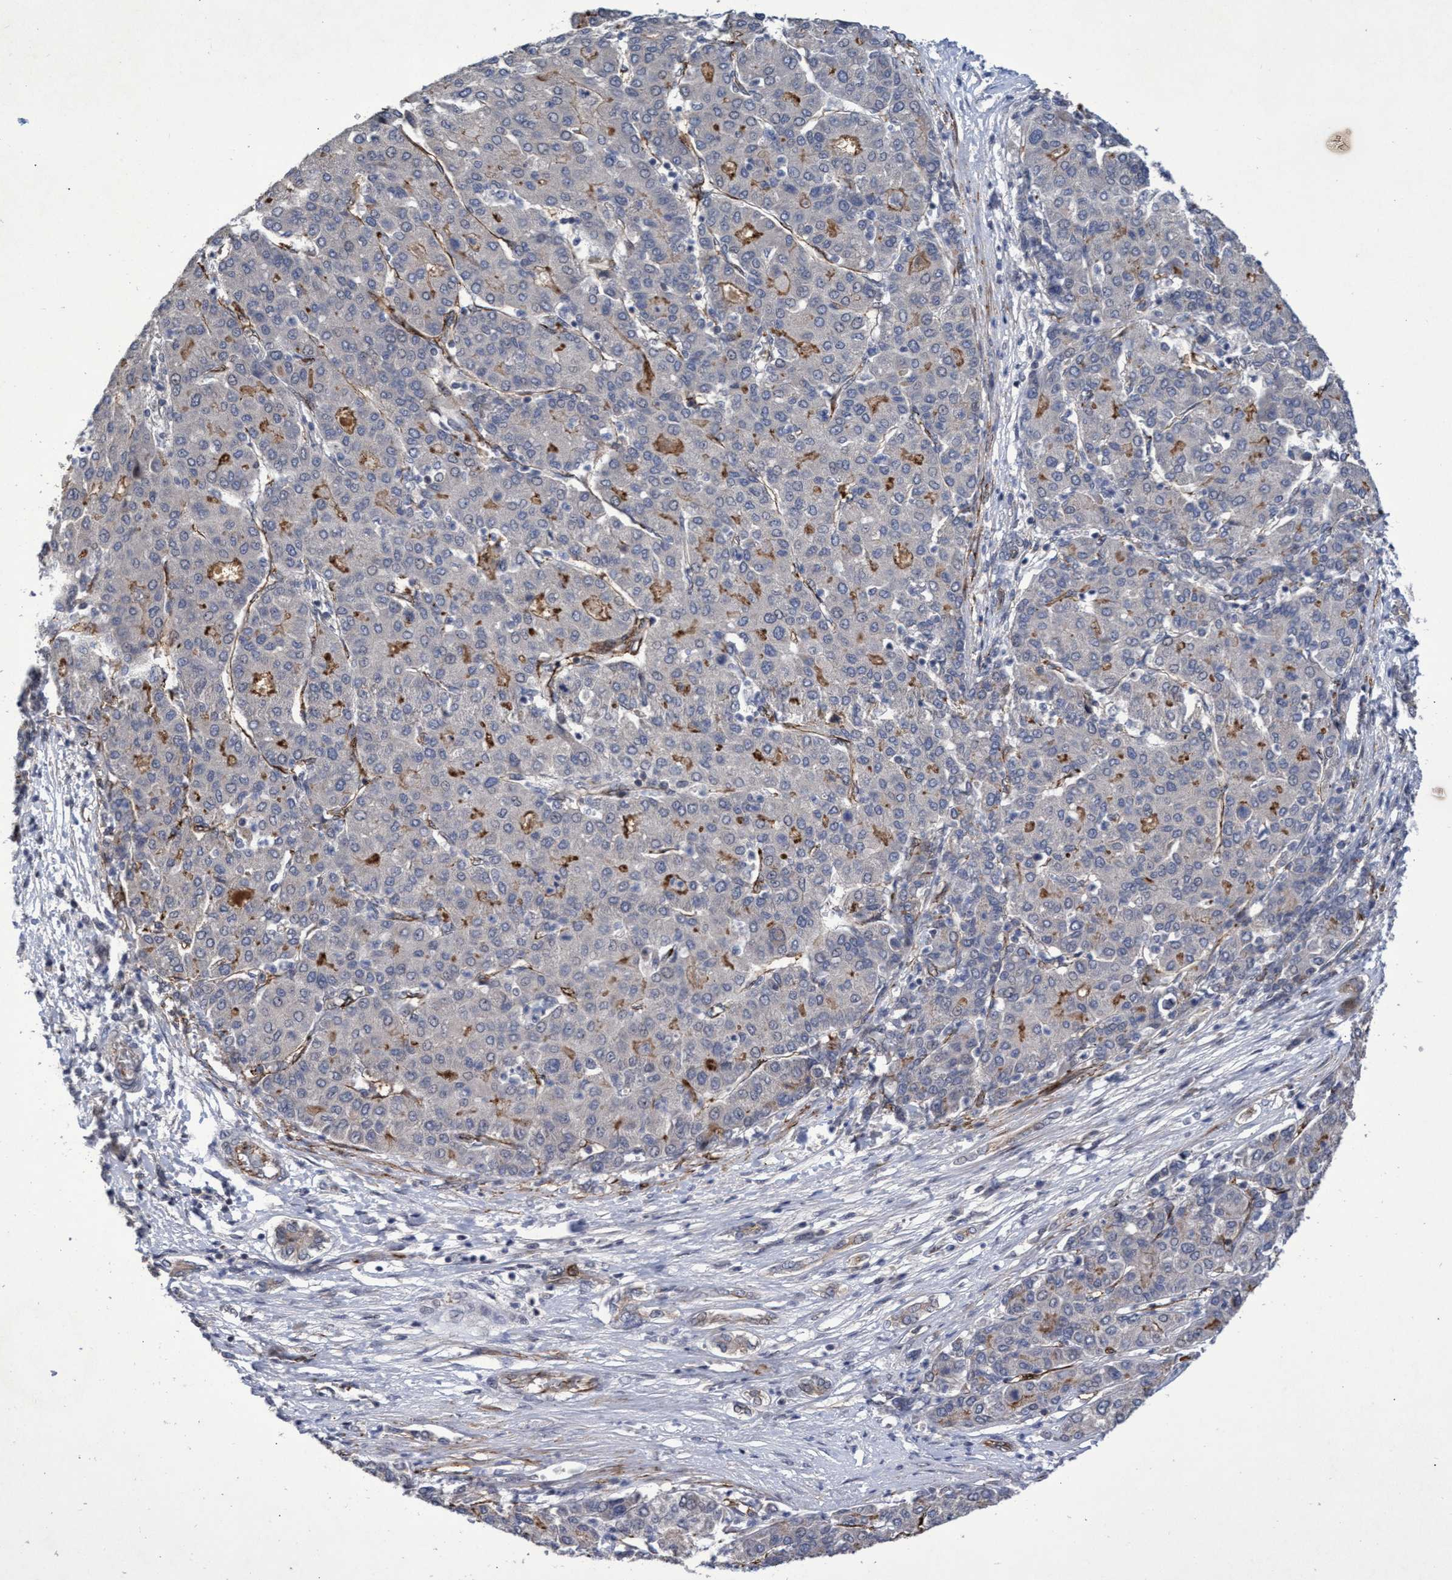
{"staining": {"intensity": "negative", "quantity": "none", "location": "none"}, "tissue": "liver cancer", "cell_type": "Tumor cells", "image_type": "cancer", "snomed": [{"axis": "morphology", "description": "Carcinoma, Hepatocellular, NOS"}, {"axis": "topography", "description": "Liver"}], "caption": "Human hepatocellular carcinoma (liver) stained for a protein using IHC shows no staining in tumor cells.", "gene": "ZNF750", "patient": {"sex": "male", "age": 65}}